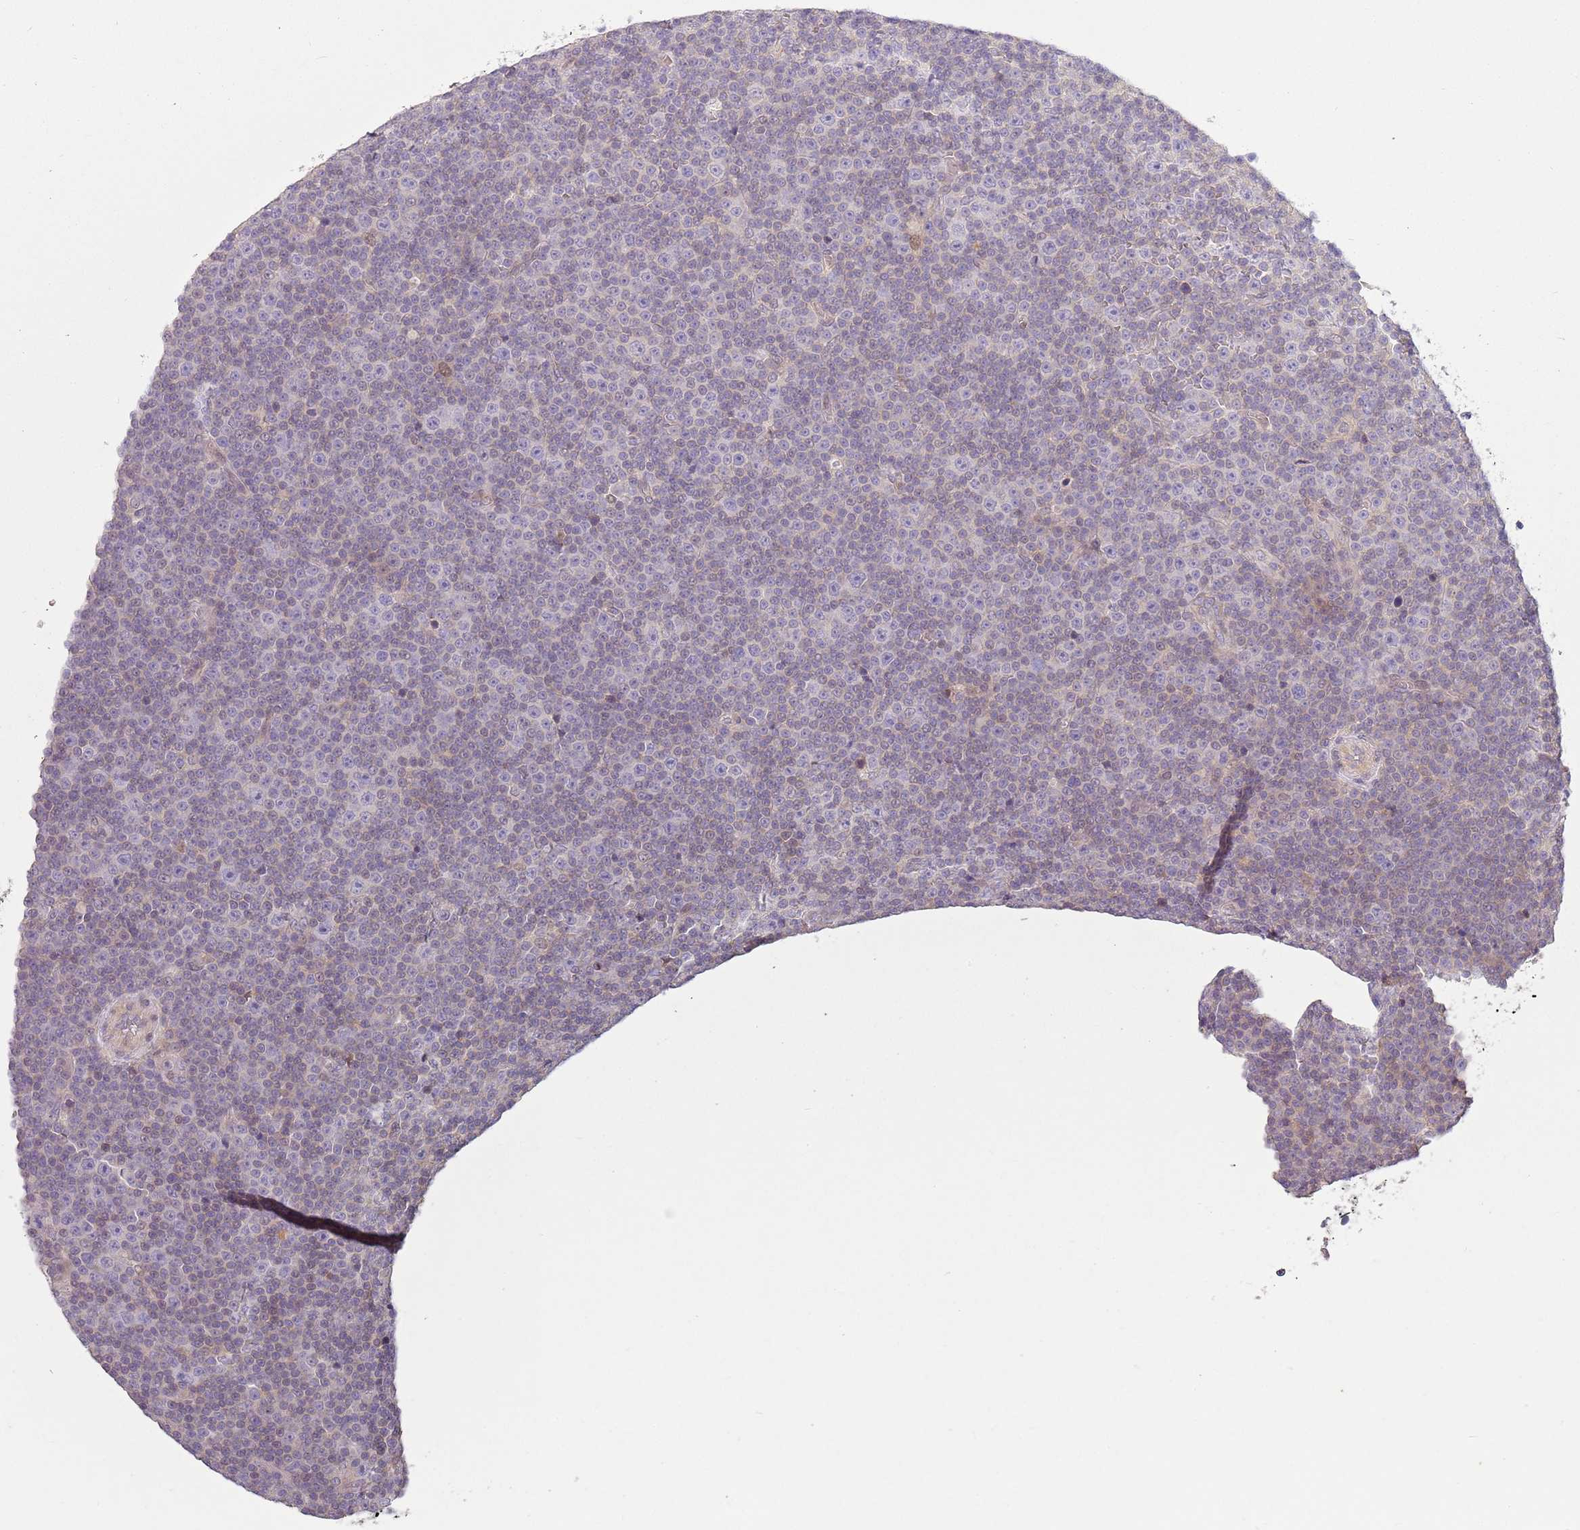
{"staining": {"intensity": "negative", "quantity": "none", "location": "none"}, "tissue": "lymphoma", "cell_type": "Tumor cells", "image_type": "cancer", "snomed": [{"axis": "morphology", "description": "Malignant lymphoma, non-Hodgkin's type, Low grade"}, {"axis": "topography", "description": "Lymph node"}], "caption": "Lymphoma stained for a protein using immunohistochemistry (IHC) displays no positivity tumor cells.", "gene": "DEFB116", "patient": {"sex": "female", "age": 67}}